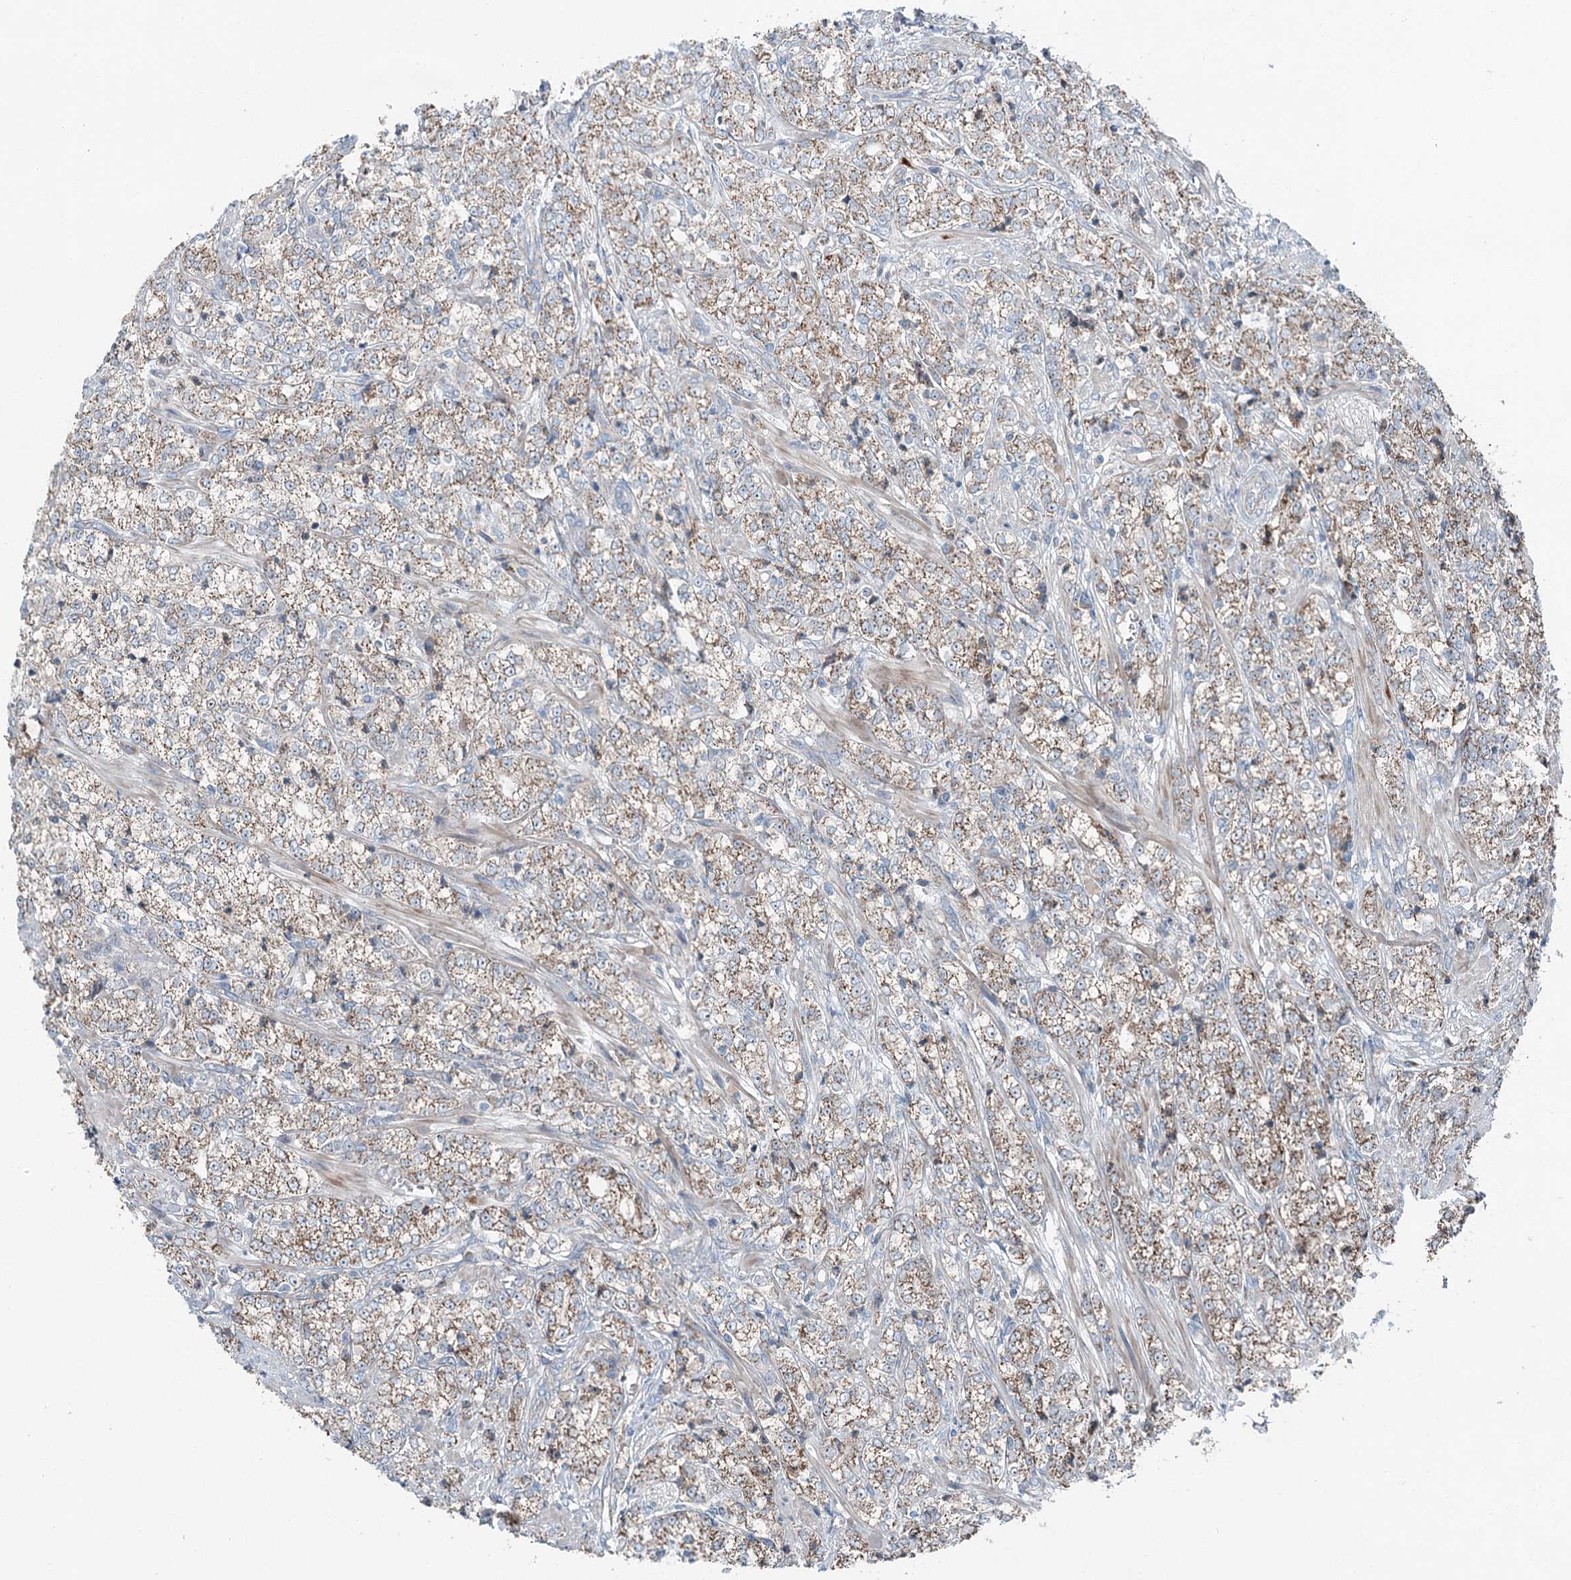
{"staining": {"intensity": "moderate", "quantity": ">75%", "location": "cytoplasmic/membranous"}, "tissue": "prostate cancer", "cell_type": "Tumor cells", "image_type": "cancer", "snomed": [{"axis": "morphology", "description": "Adenocarcinoma, High grade"}, {"axis": "topography", "description": "Prostate"}], "caption": "High-grade adenocarcinoma (prostate) stained with a brown dye demonstrates moderate cytoplasmic/membranous positive expression in about >75% of tumor cells.", "gene": "CHCHD5", "patient": {"sex": "male", "age": 69}}